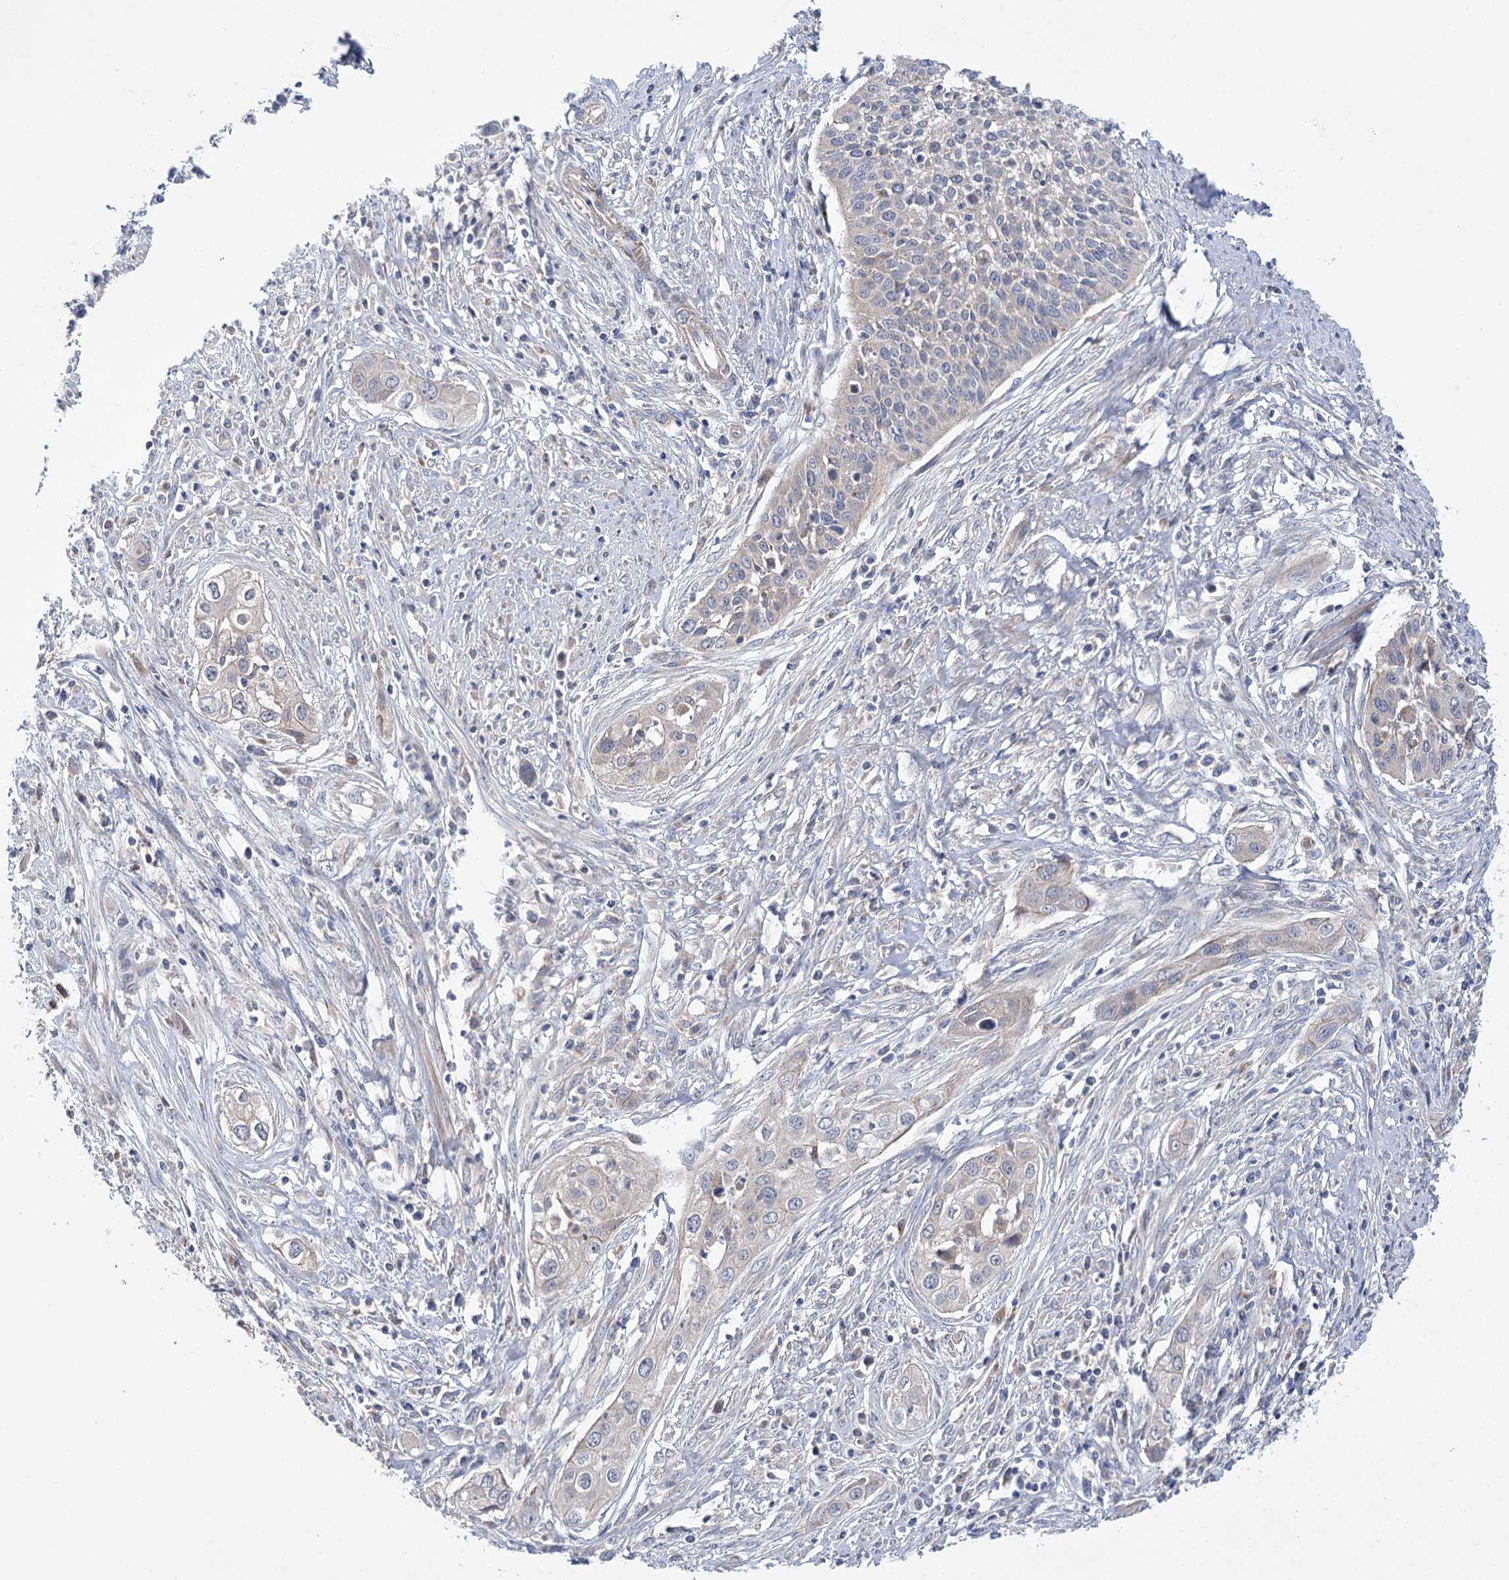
{"staining": {"intensity": "negative", "quantity": "none", "location": "none"}, "tissue": "cervical cancer", "cell_type": "Tumor cells", "image_type": "cancer", "snomed": [{"axis": "morphology", "description": "Squamous cell carcinoma, NOS"}, {"axis": "topography", "description": "Cervix"}], "caption": "High power microscopy micrograph of an IHC histopathology image of cervical cancer (squamous cell carcinoma), revealing no significant positivity in tumor cells.", "gene": "VPS37B", "patient": {"sex": "female", "age": 34}}